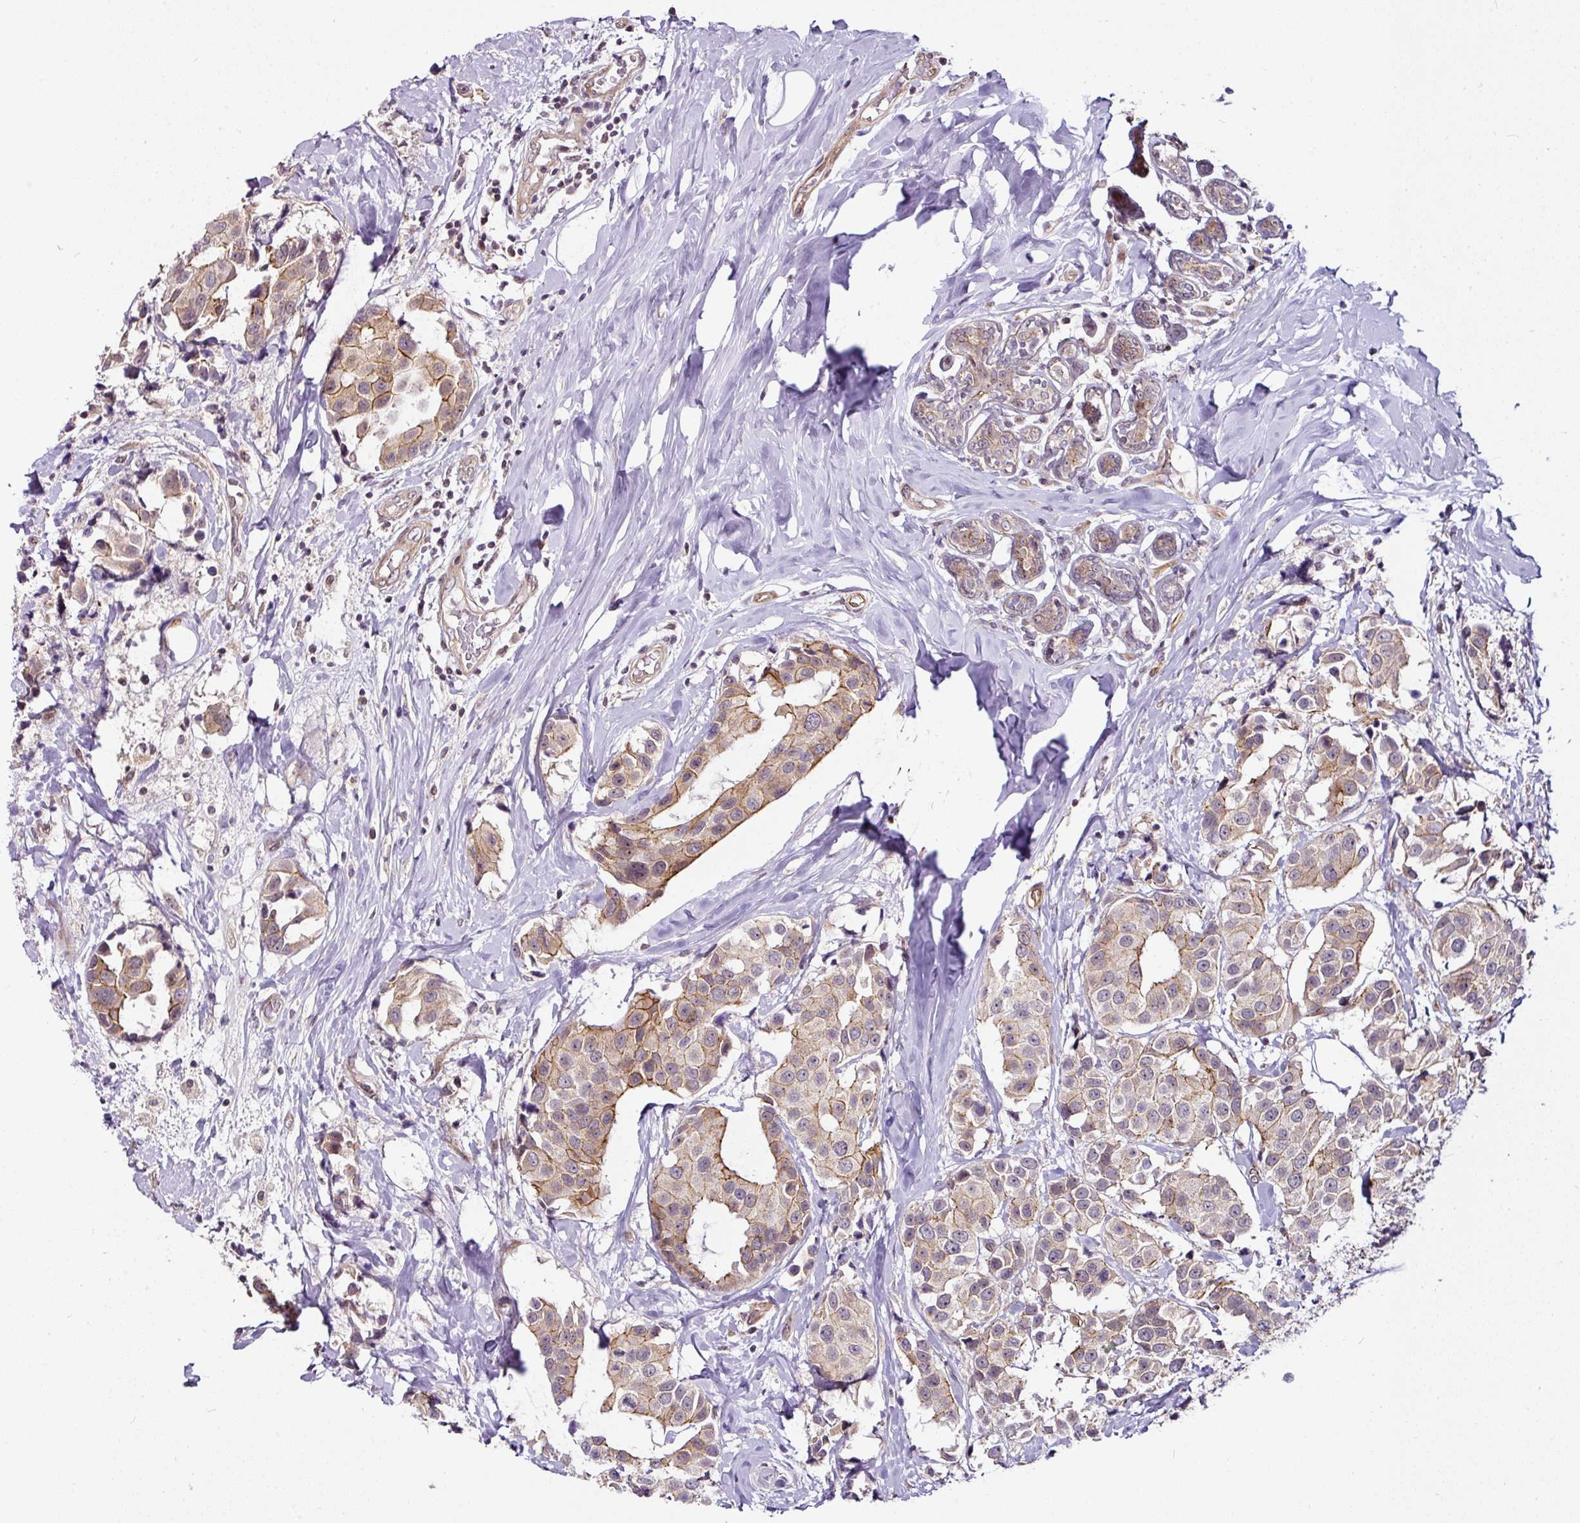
{"staining": {"intensity": "moderate", "quantity": "25%-75%", "location": "cytoplasmic/membranous"}, "tissue": "breast cancer", "cell_type": "Tumor cells", "image_type": "cancer", "snomed": [{"axis": "morphology", "description": "Normal tissue, NOS"}, {"axis": "morphology", "description": "Duct carcinoma"}, {"axis": "topography", "description": "Breast"}], "caption": "Human infiltrating ductal carcinoma (breast) stained for a protein (brown) shows moderate cytoplasmic/membranous positive staining in approximately 25%-75% of tumor cells.", "gene": "DCAF13", "patient": {"sex": "female", "age": 39}}